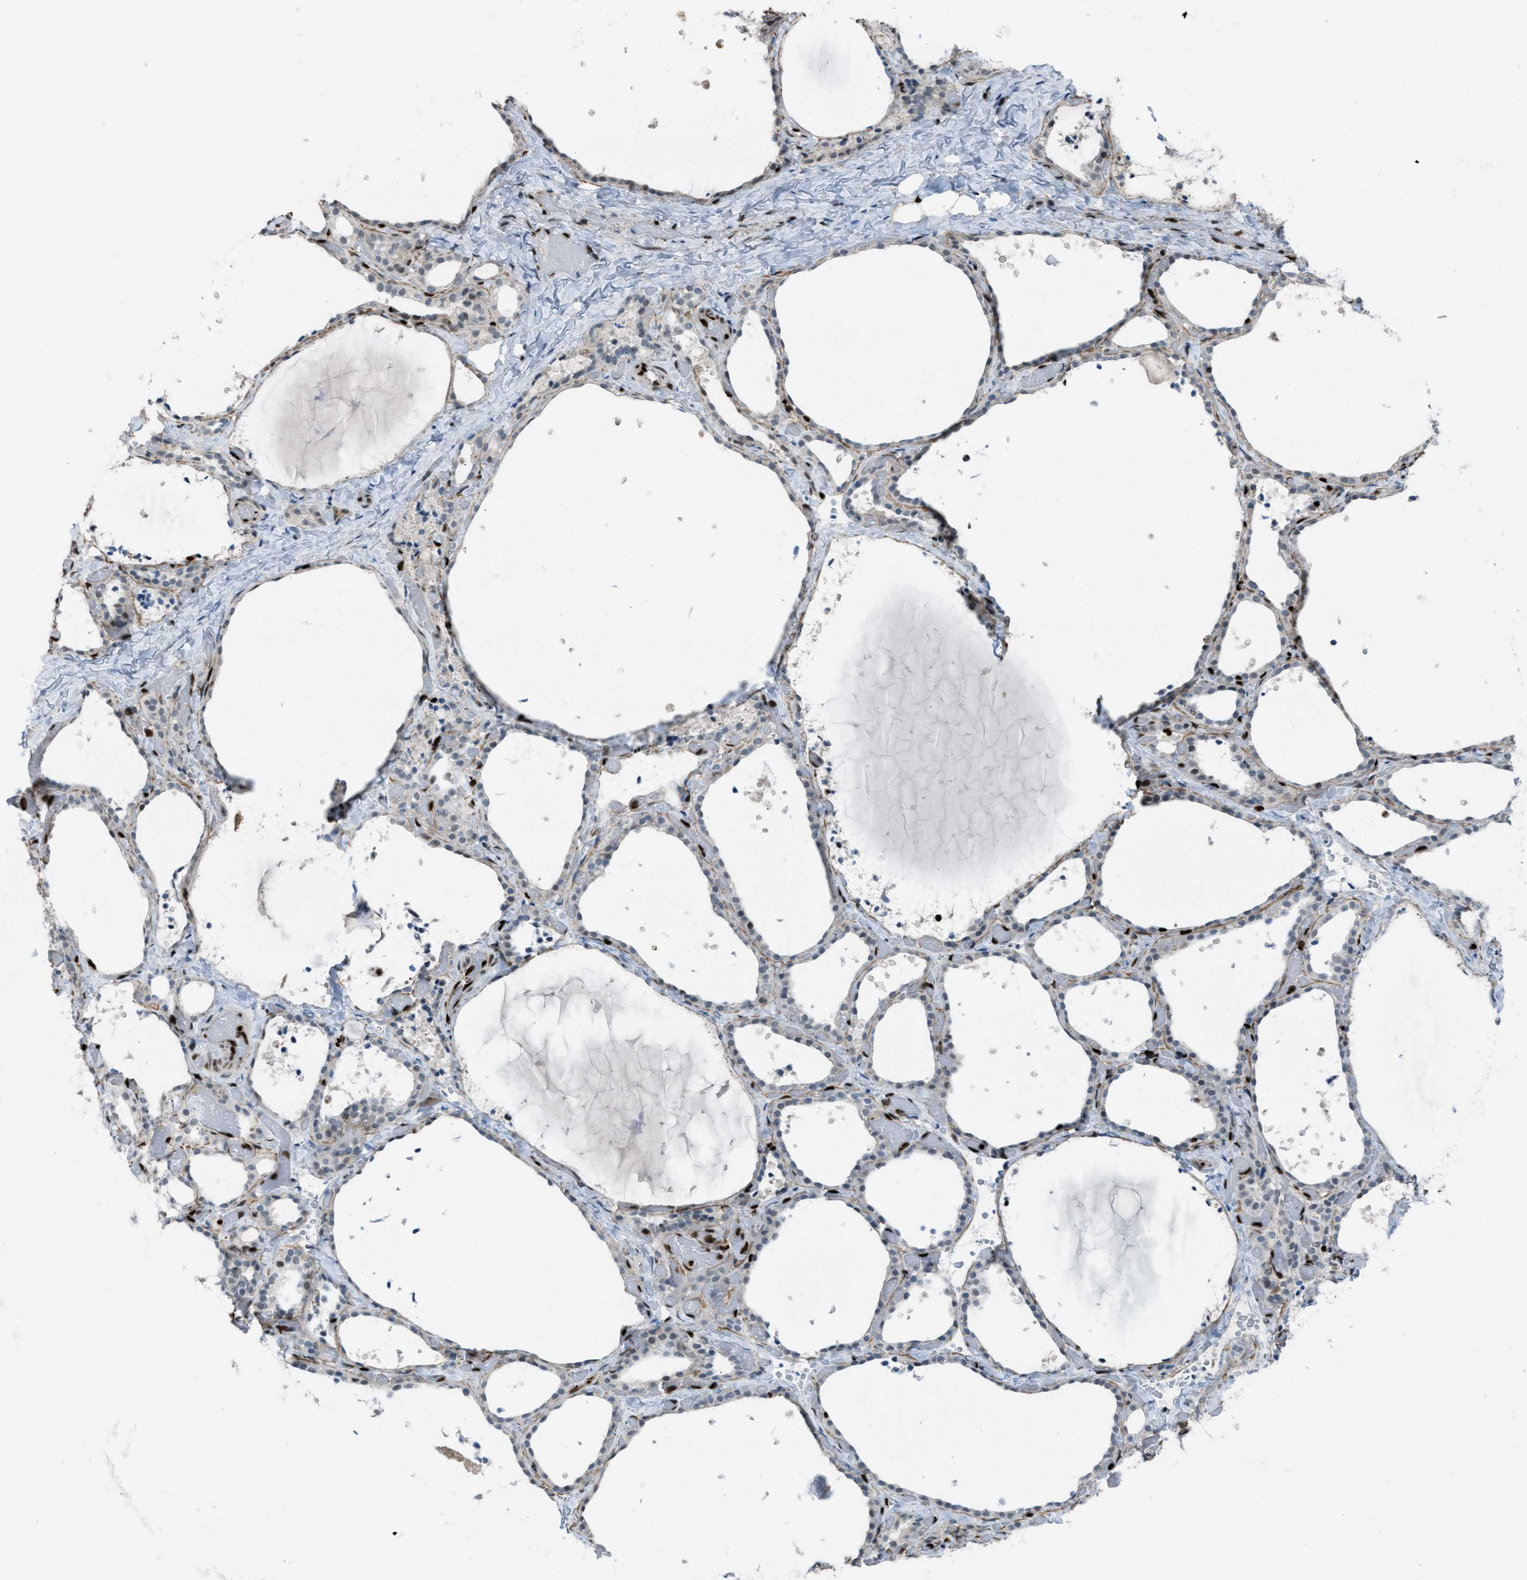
{"staining": {"intensity": "strong", "quantity": "<25%", "location": "nuclear"}, "tissue": "thyroid gland", "cell_type": "Glandular cells", "image_type": "normal", "snomed": [{"axis": "morphology", "description": "Normal tissue, NOS"}, {"axis": "topography", "description": "Thyroid gland"}], "caption": "Immunohistochemical staining of unremarkable human thyroid gland displays strong nuclear protein expression in approximately <25% of glandular cells.", "gene": "SLFN5", "patient": {"sex": "female", "age": 44}}